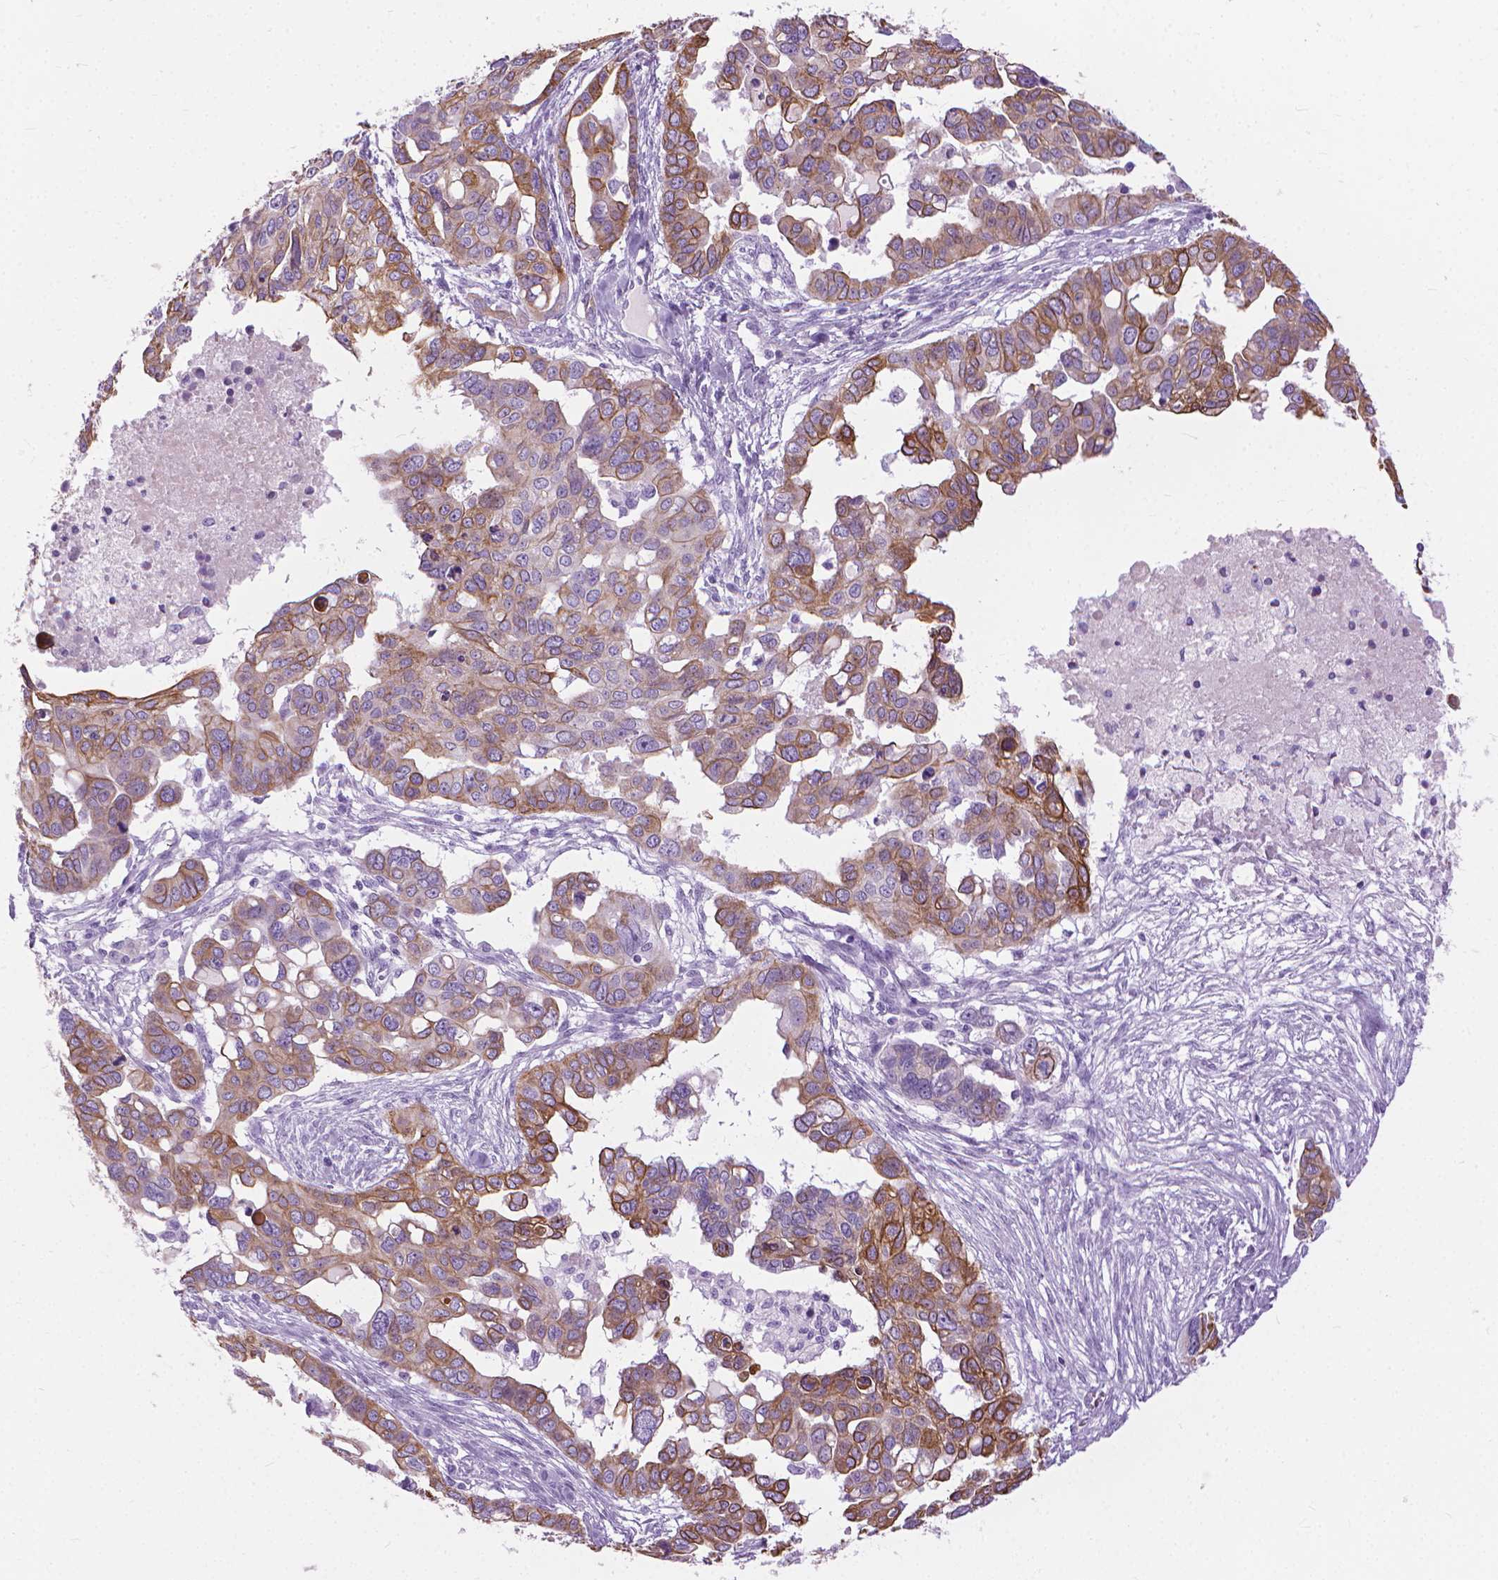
{"staining": {"intensity": "moderate", "quantity": ">75%", "location": "cytoplasmic/membranous"}, "tissue": "ovarian cancer", "cell_type": "Tumor cells", "image_type": "cancer", "snomed": [{"axis": "morphology", "description": "Carcinoma, endometroid"}, {"axis": "topography", "description": "Ovary"}], "caption": "A brown stain shows moderate cytoplasmic/membranous positivity of a protein in ovarian cancer (endometroid carcinoma) tumor cells.", "gene": "HTR2B", "patient": {"sex": "female", "age": 78}}